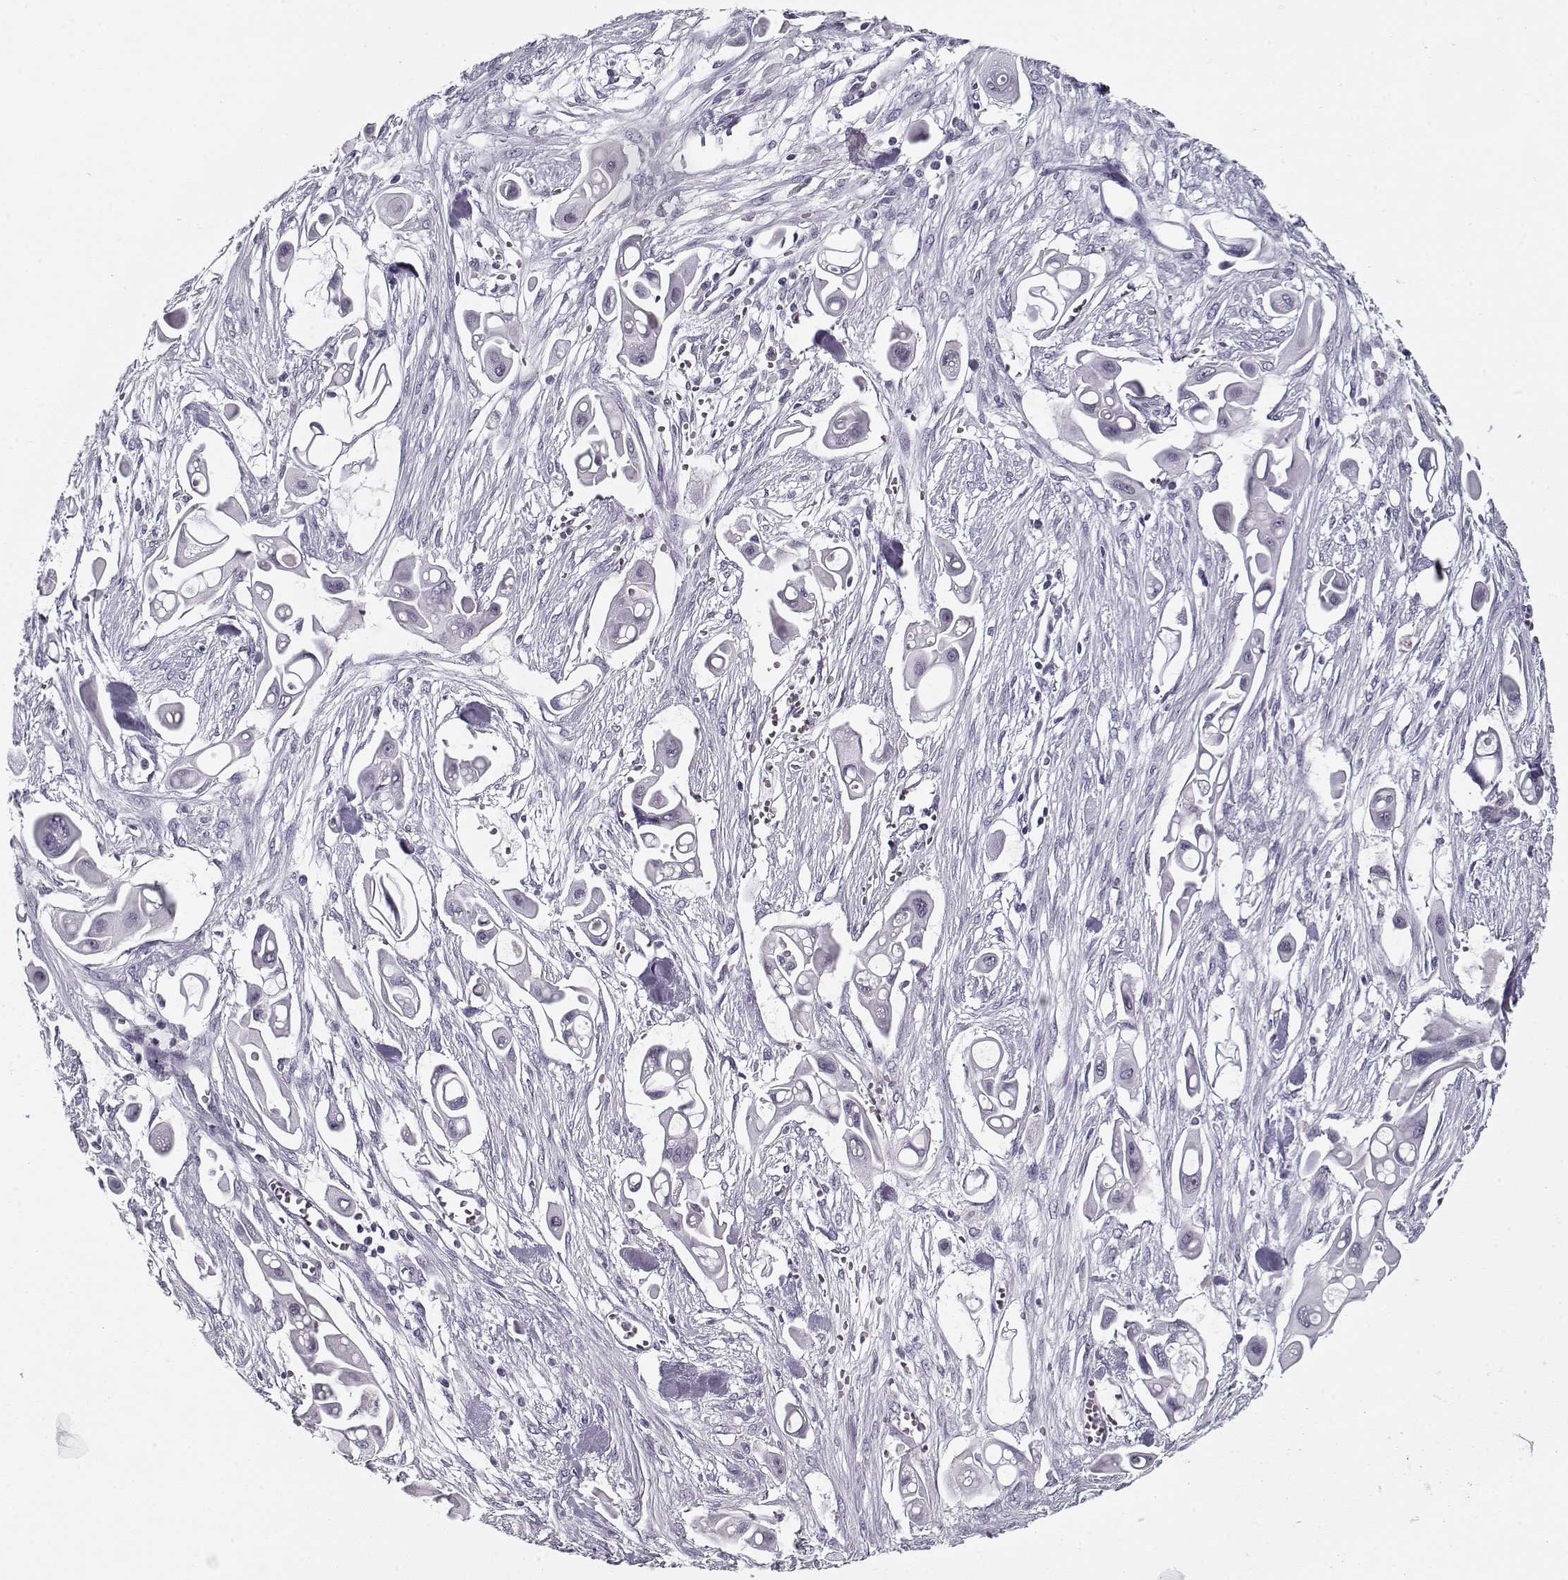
{"staining": {"intensity": "negative", "quantity": "none", "location": "none"}, "tissue": "pancreatic cancer", "cell_type": "Tumor cells", "image_type": "cancer", "snomed": [{"axis": "morphology", "description": "Adenocarcinoma, NOS"}, {"axis": "topography", "description": "Pancreas"}], "caption": "Immunohistochemical staining of human pancreatic cancer (adenocarcinoma) exhibits no significant positivity in tumor cells.", "gene": "RNF32", "patient": {"sex": "male", "age": 50}}